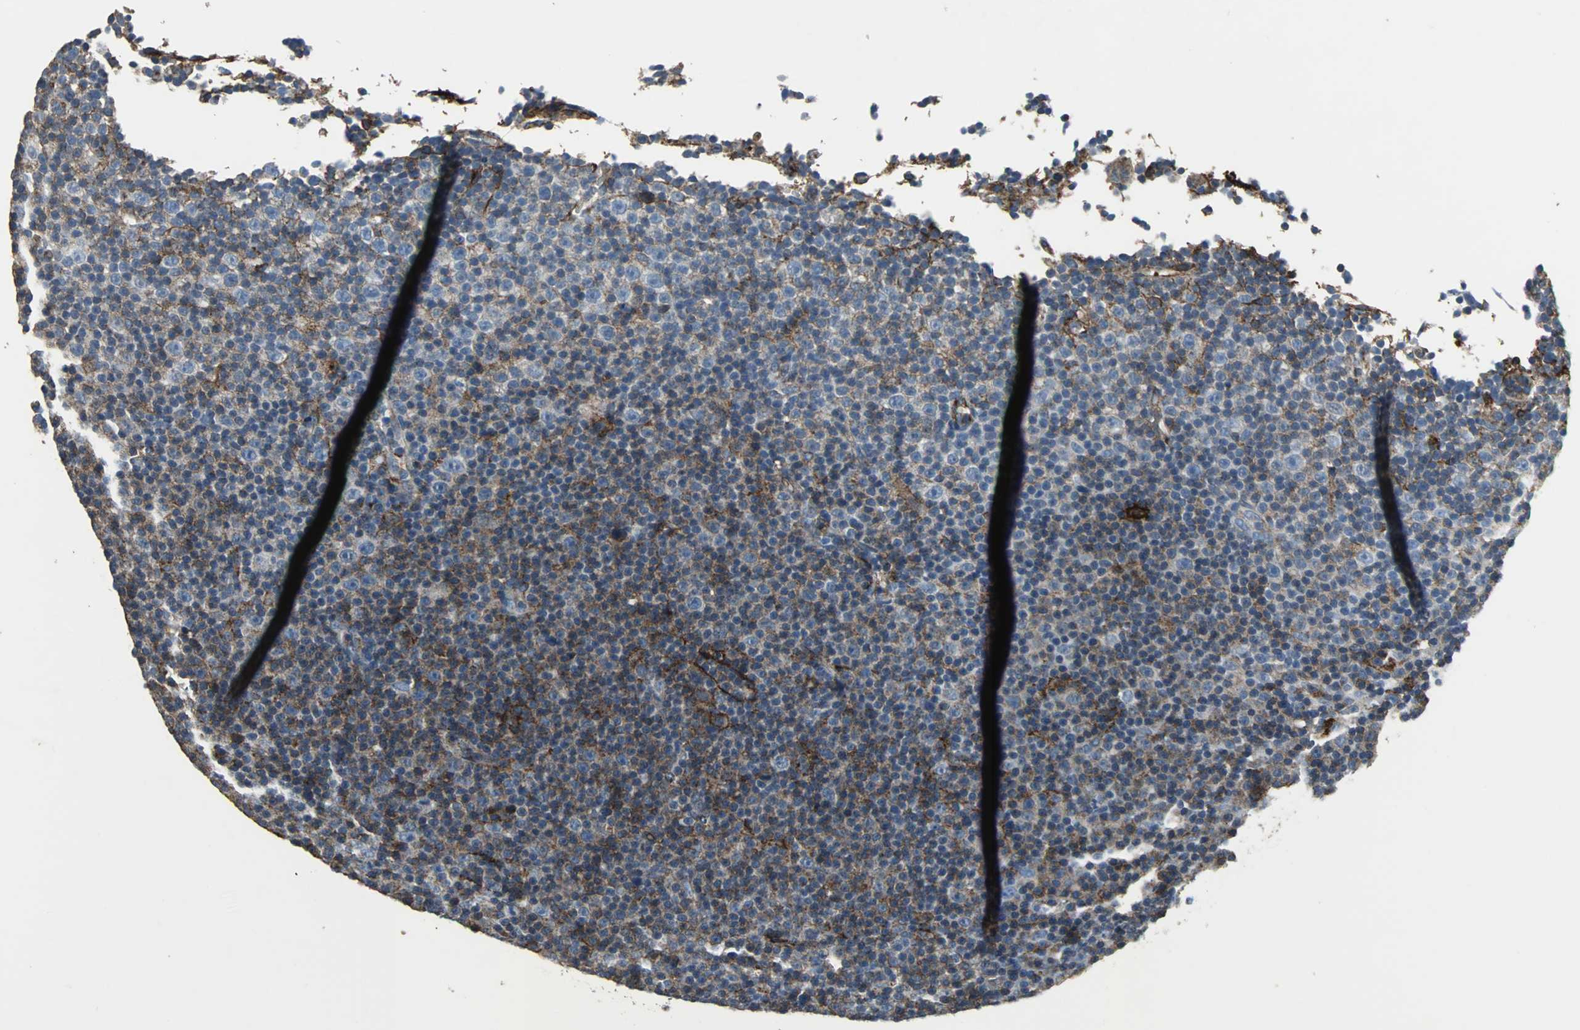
{"staining": {"intensity": "weak", "quantity": "25%-75%", "location": "cytoplasmic/membranous"}, "tissue": "lymphoma", "cell_type": "Tumor cells", "image_type": "cancer", "snomed": [{"axis": "morphology", "description": "Malignant lymphoma, non-Hodgkin's type, Low grade"}, {"axis": "topography", "description": "Lymph node"}], "caption": "Protein expression analysis of lymphoma shows weak cytoplasmic/membranous expression in about 25%-75% of tumor cells. Nuclei are stained in blue.", "gene": "F11R", "patient": {"sex": "female", "age": 67}}